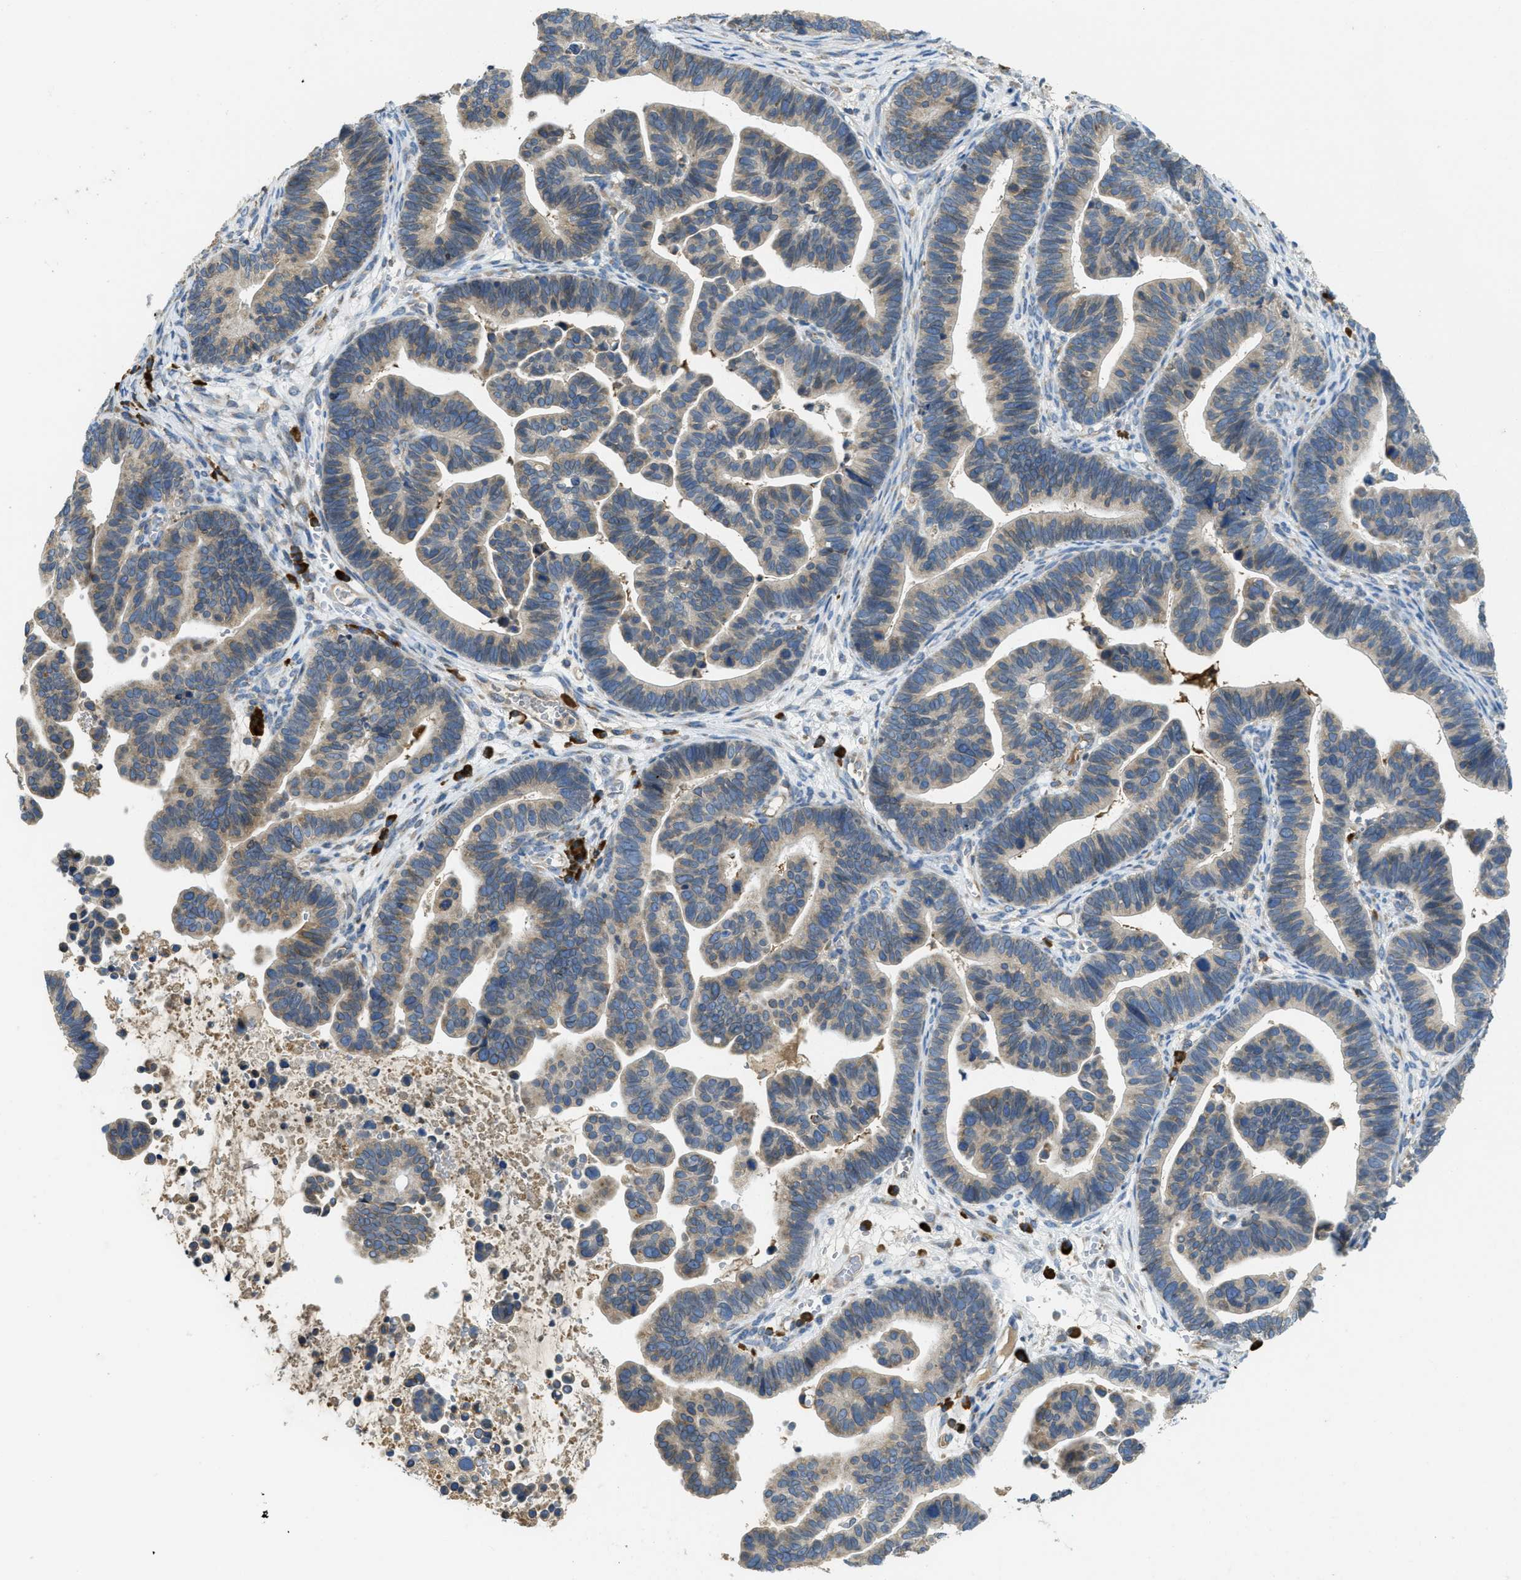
{"staining": {"intensity": "negative", "quantity": "none", "location": "none"}, "tissue": "ovarian cancer", "cell_type": "Tumor cells", "image_type": "cancer", "snomed": [{"axis": "morphology", "description": "Cystadenocarcinoma, serous, NOS"}, {"axis": "topography", "description": "Ovary"}], "caption": "Serous cystadenocarcinoma (ovarian) was stained to show a protein in brown. There is no significant expression in tumor cells.", "gene": "SSR1", "patient": {"sex": "female", "age": 56}}